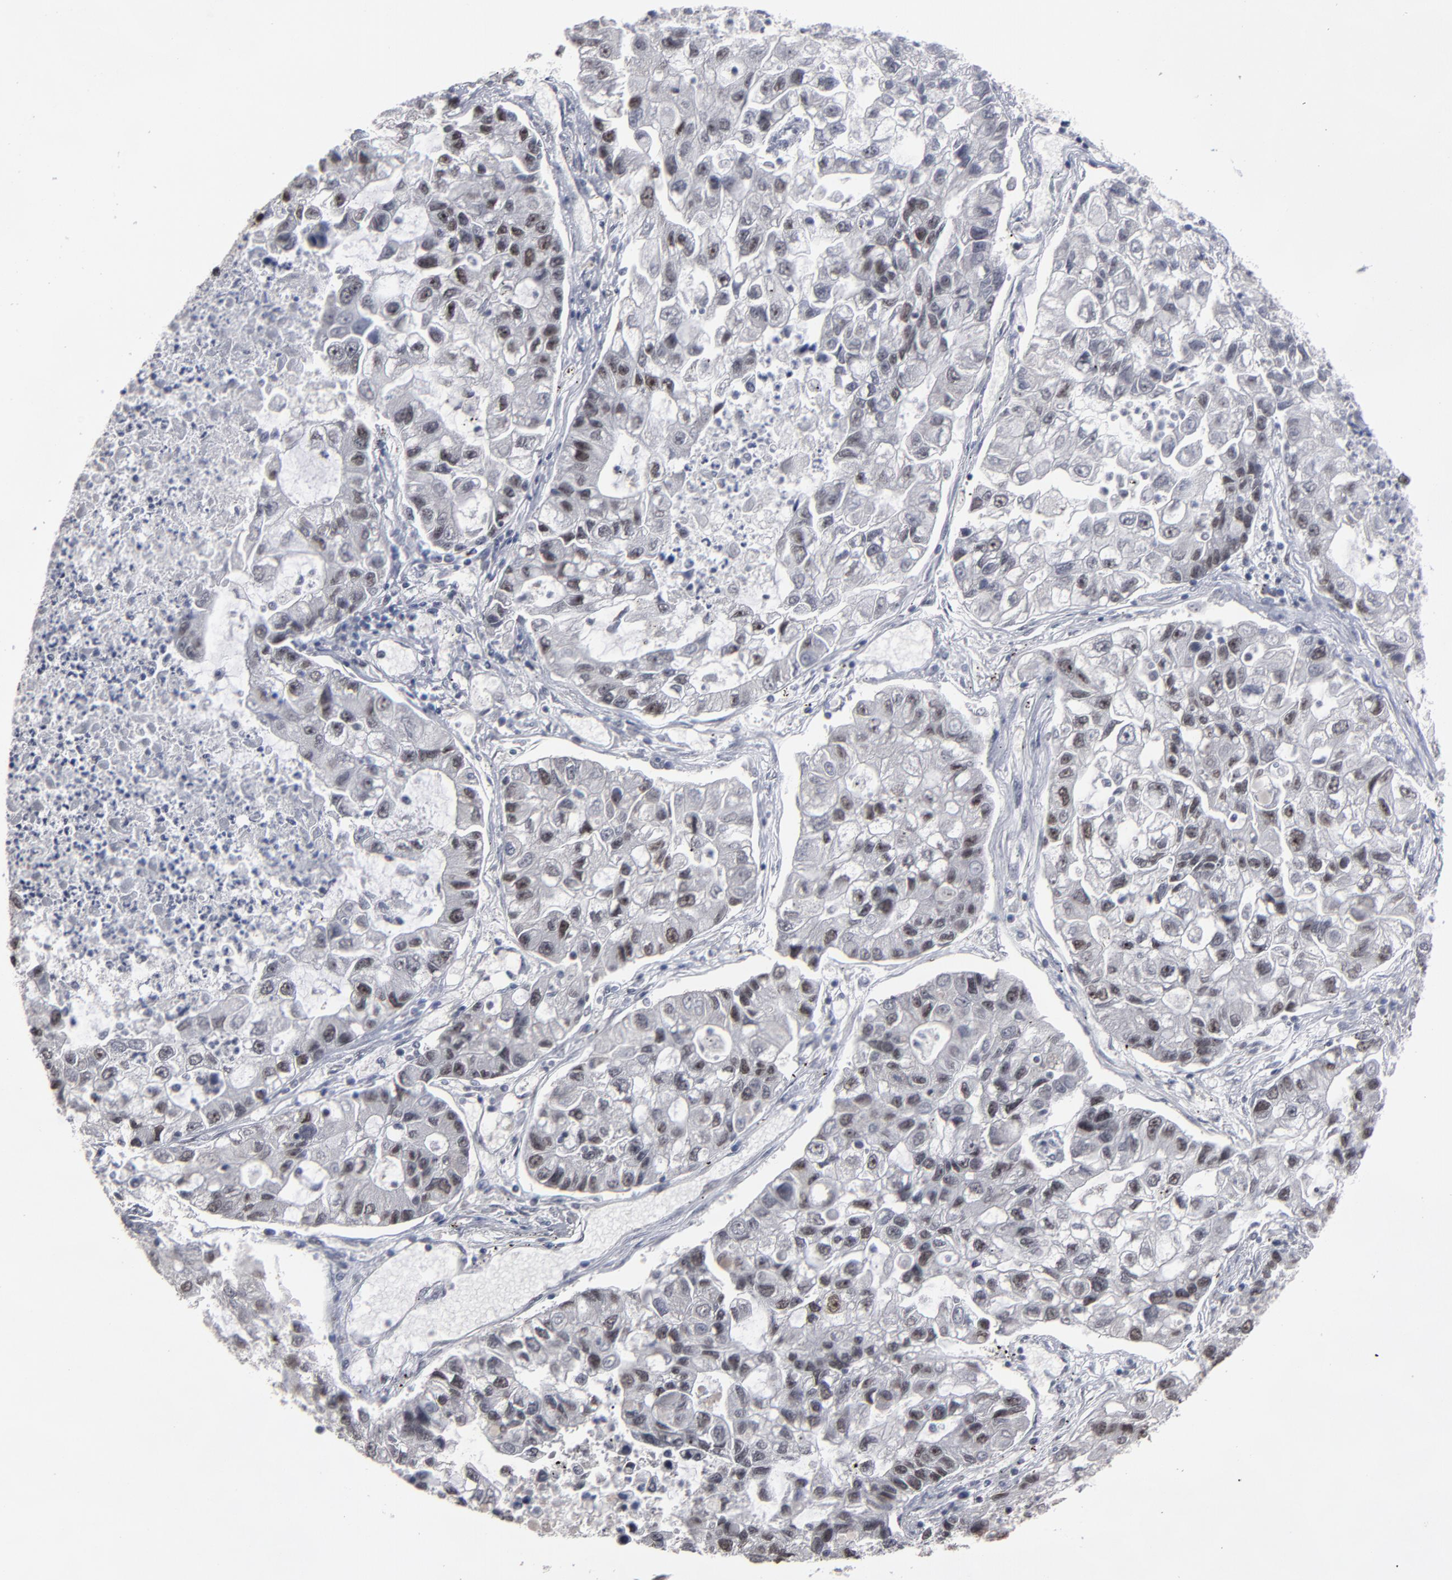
{"staining": {"intensity": "weak", "quantity": "<25%", "location": "nuclear"}, "tissue": "lung cancer", "cell_type": "Tumor cells", "image_type": "cancer", "snomed": [{"axis": "morphology", "description": "Adenocarcinoma, NOS"}, {"axis": "topography", "description": "Lung"}], "caption": "Tumor cells show no significant protein staining in lung cancer.", "gene": "SSRP1", "patient": {"sex": "female", "age": 51}}